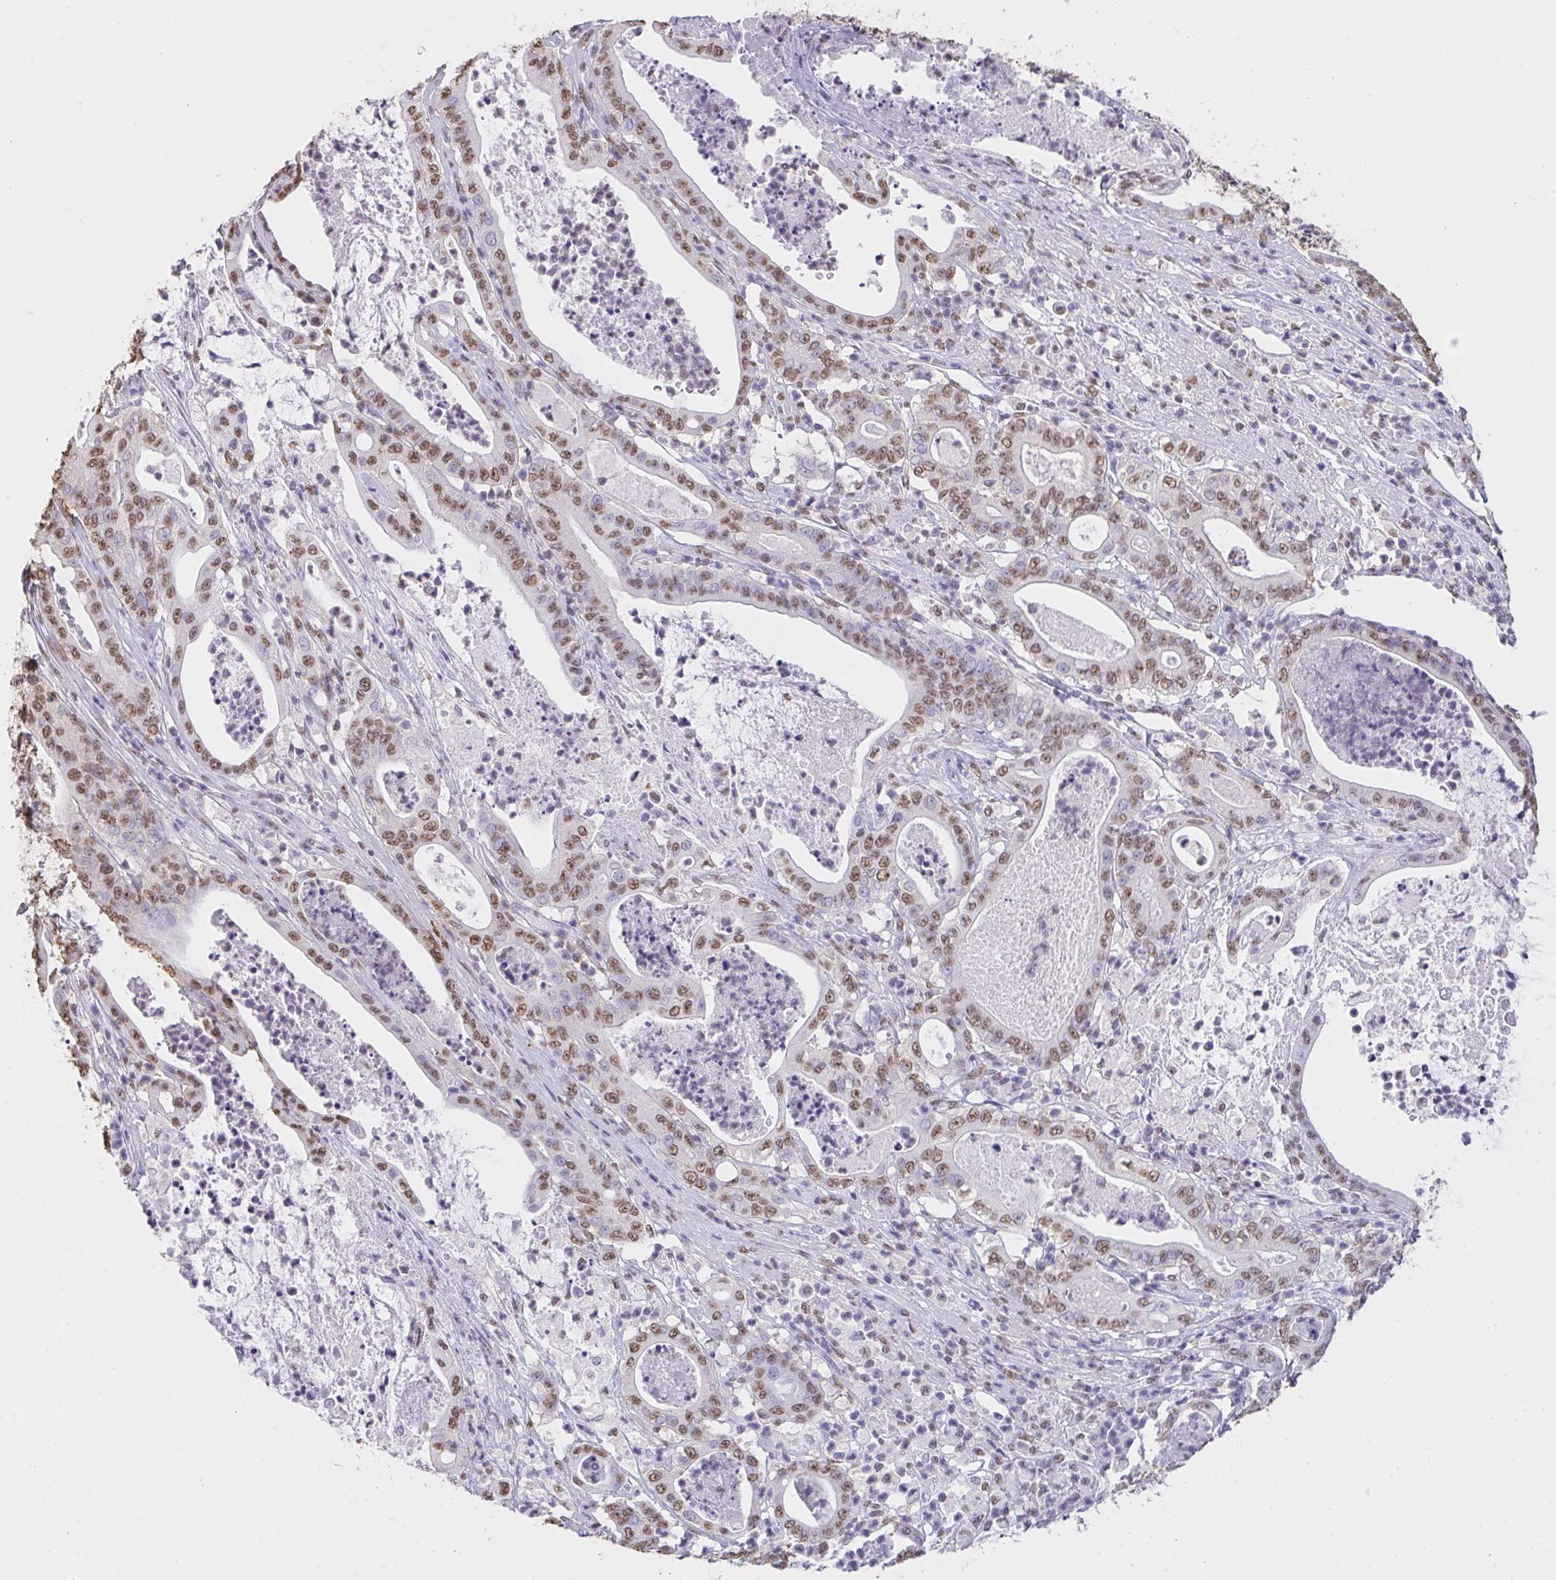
{"staining": {"intensity": "moderate", "quantity": ">75%", "location": "nuclear"}, "tissue": "pancreatic cancer", "cell_type": "Tumor cells", "image_type": "cancer", "snomed": [{"axis": "morphology", "description": "Adenocarcinoma, NOS"}, {"axis": "topography", "description": "Pancreas"}], "caption": "Immunohistochemistry (IHC) histopathology image of neoplastic tissue: pancreatic adenocarcinoma stained using immunohistochemistry (IHC) demonstrates medium levels of moderate protein expression localized specifically in the nuclear of tumor cells, appearing as a nuclear brown color.", "gene": "SEMA6B", "patient": {"sex": "male", "age": 71}}